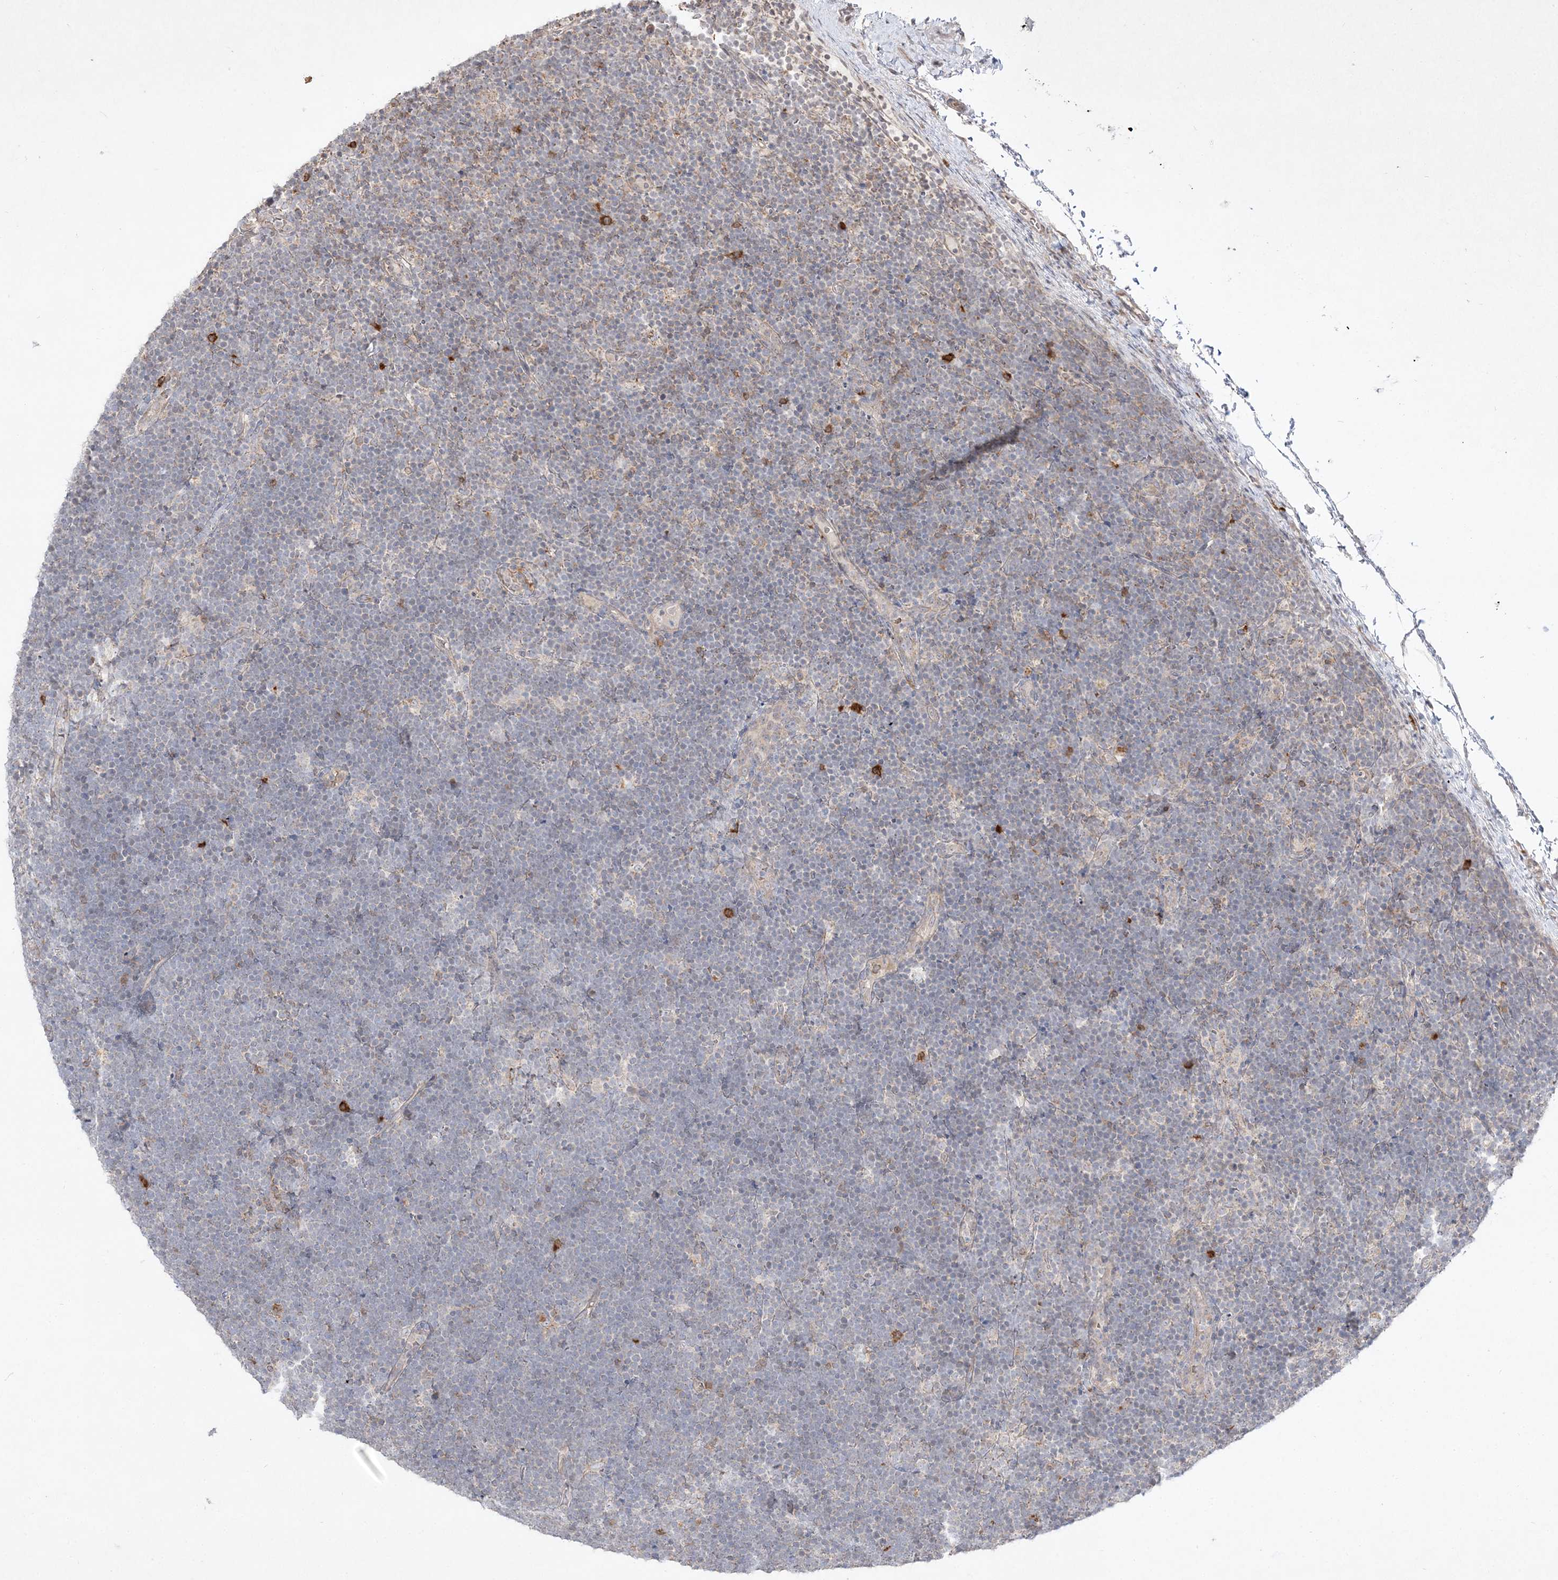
{"staining": {"intensity": "negative", "quantity": "none", "location": "none"}, "tissue": "lymphoma", "cell_type": "Tumor cells", "image_type": "cancer", "snomed": [{"axis": "morphology", "description": "Malignant lymphoma, non-Hodgkin's type, High grade"}, {"axis": "topography", "description": "Lymph node"}], "caption": "A micrograph of human malignant lymphoma, non-Hodgkin's type (high-grade) is negative for staining in tumor cells. (Stains: DAB IHC with hematoxylin counter stain, Microscopy: brightfield microscopy at high magnification).", "gene": "CLNK", "patient": {"sex": "male", "age": 13}}